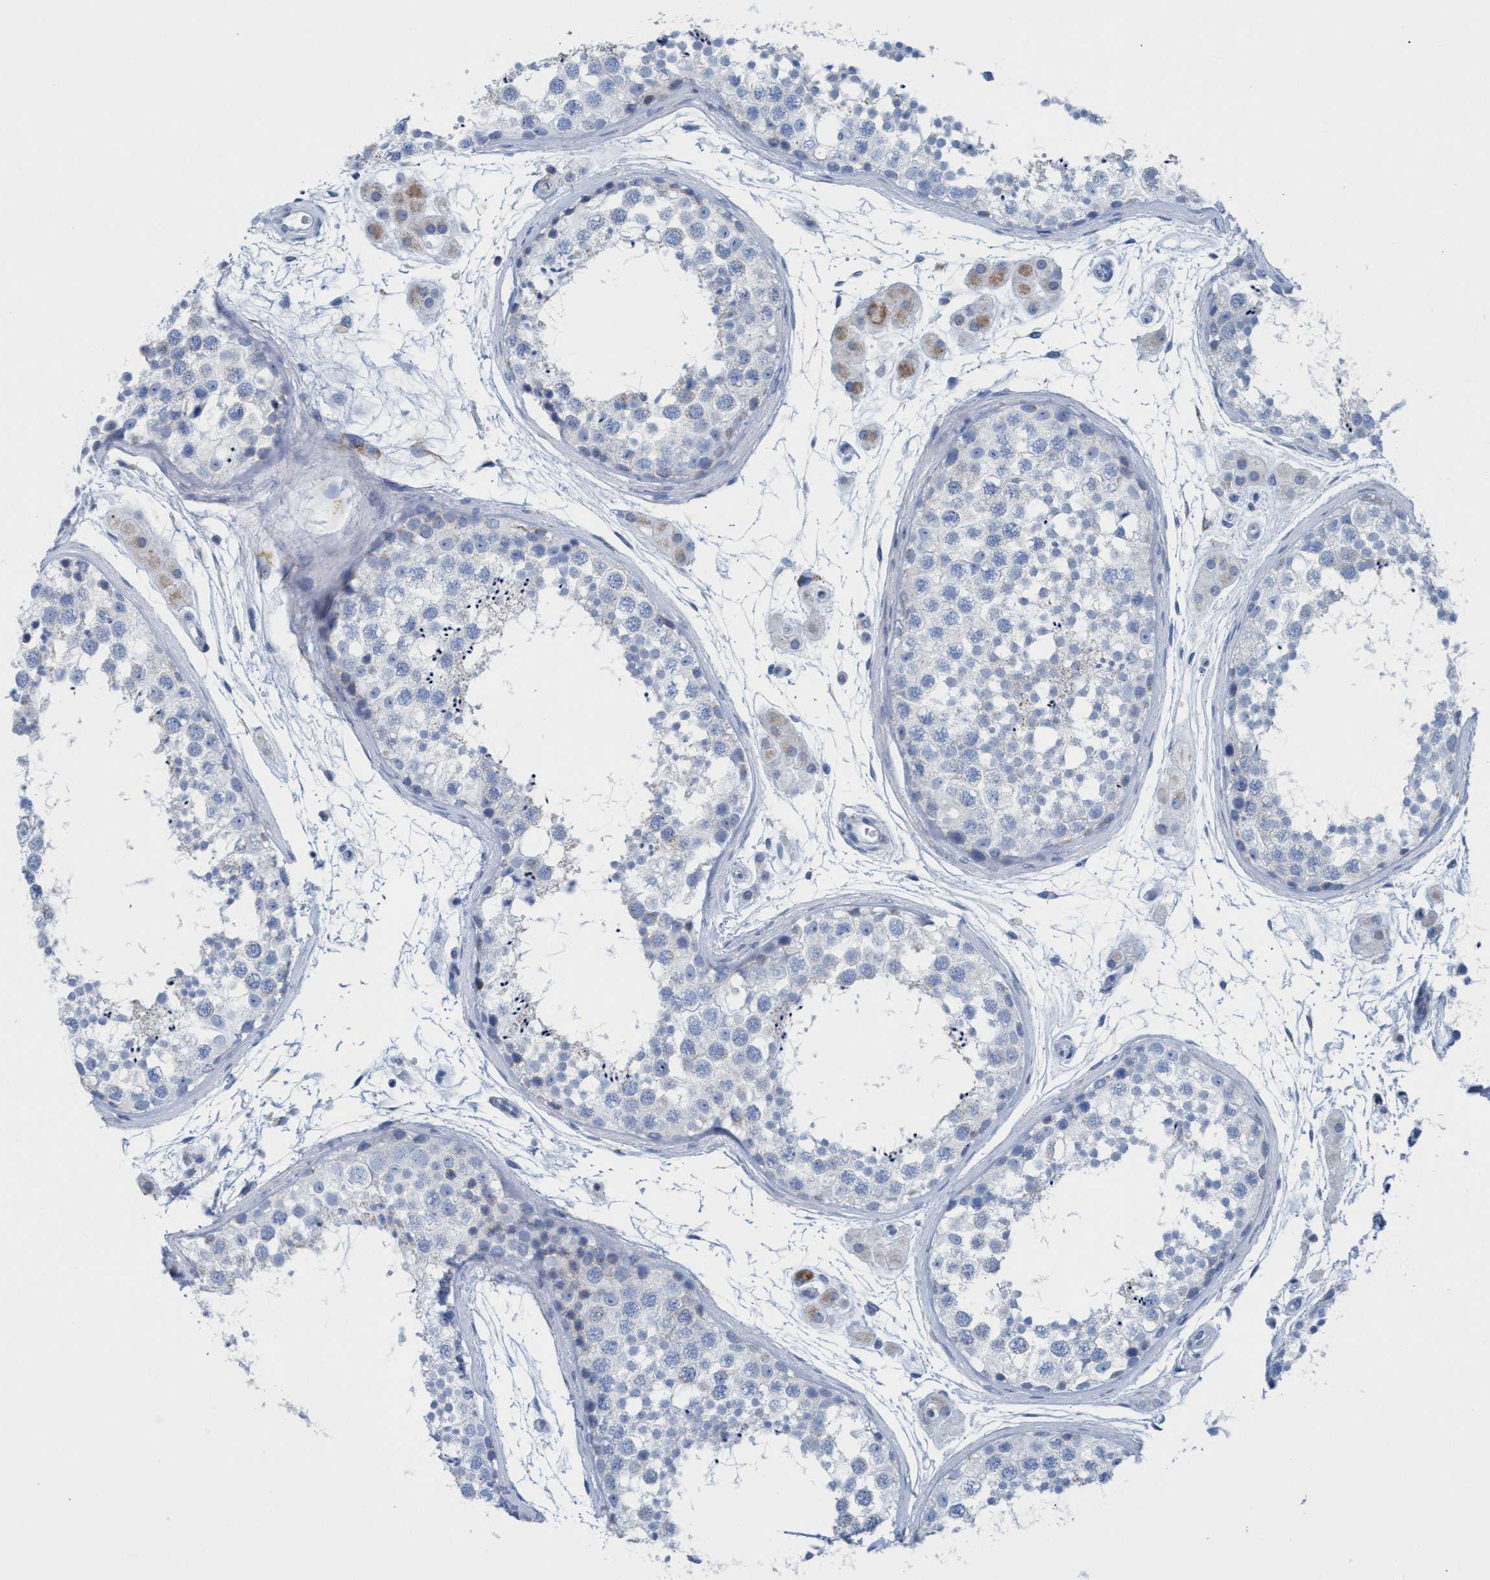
{"staining": {"intensity": "negative", "quantity": "none", "location": "none"}, "tissue": "testis", "cell_type": "Cells in seminiferous ducts", "image_type": "normal", "snomed": [{"axis": "morphology", "description": "Normal tissue, NOS"}, {"axis": "topography", "description": "Testis"}], "caption": "Immunohistochemistry (IHC) photomicrograph of unremarkable testis: human testis stained with DAB demonstrates no significant protein expression in cells in seminiferous ducts.", "gene": "GGA3", "patient": {"sex": "male", "age": 56}}